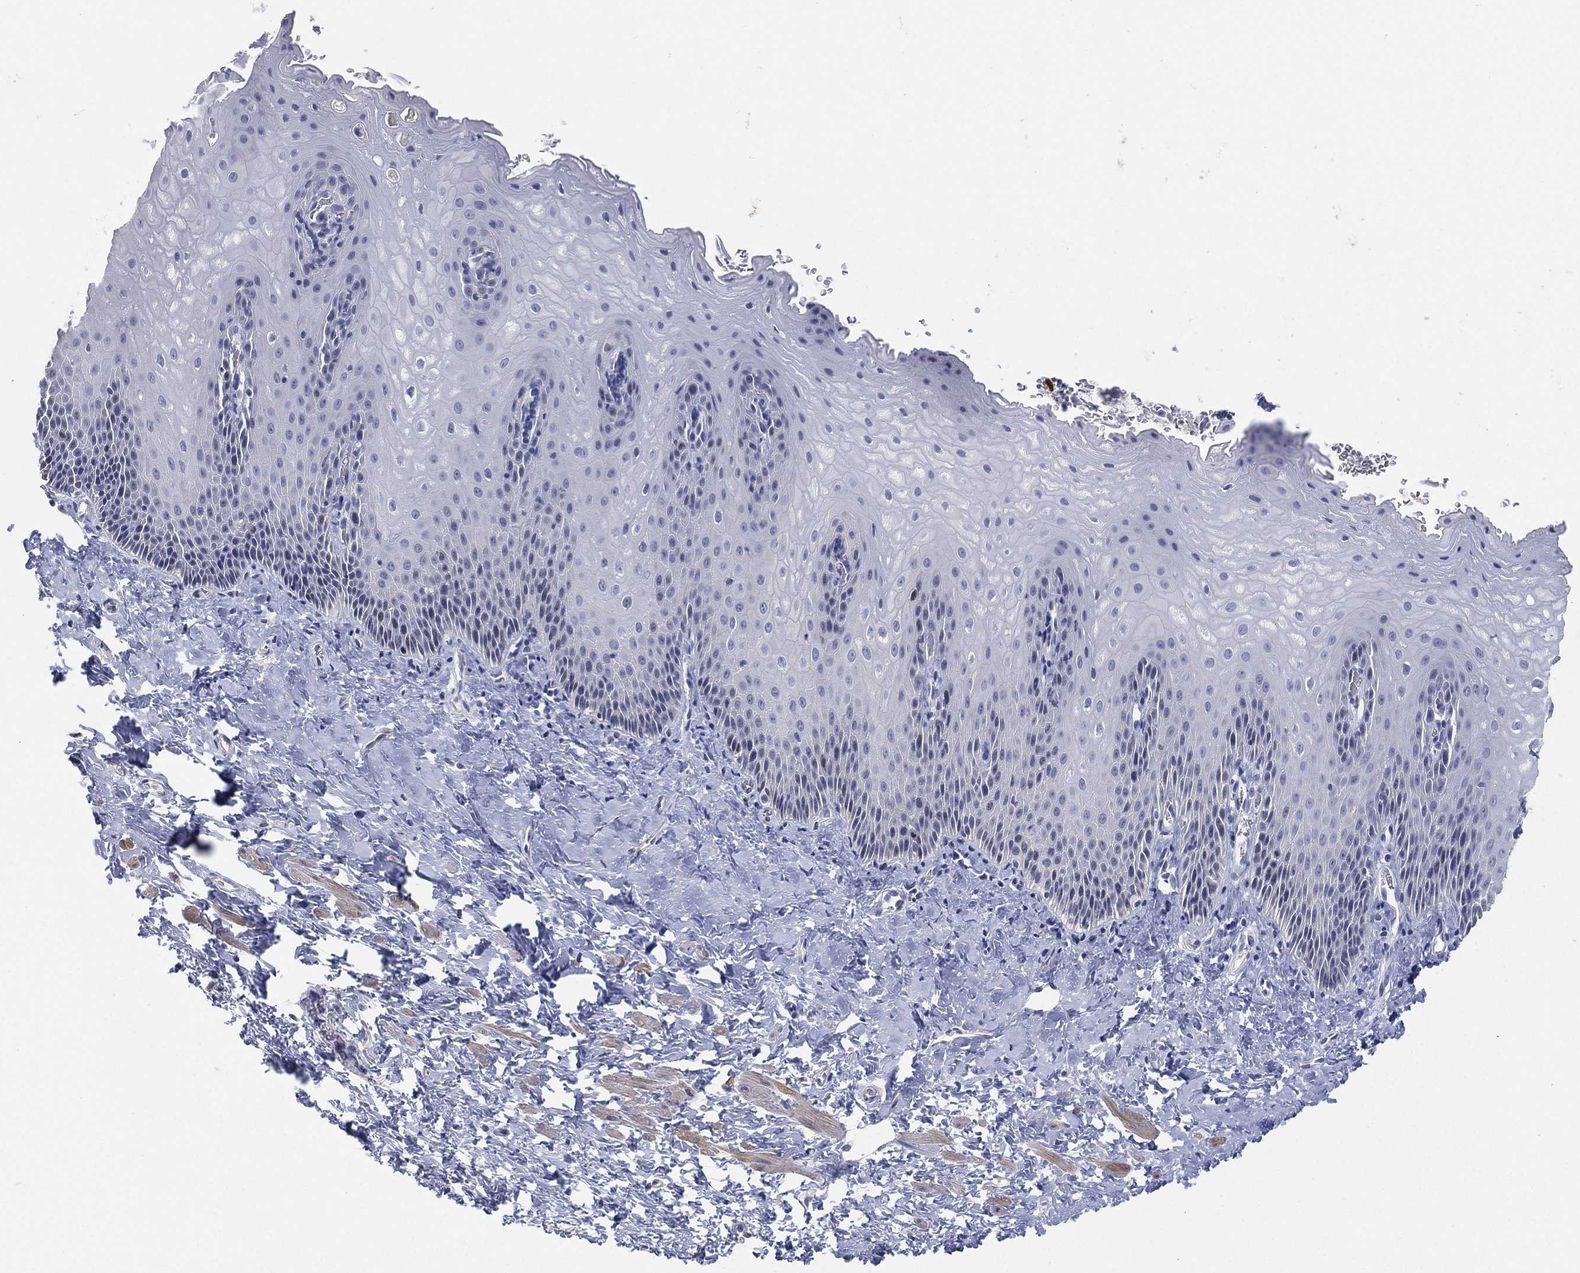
{"staining": {"intensity": "negative", "quantity": "none", "location": "none"}, "tissue": "esophagus", "cell_type": "Squamous epithelial cells", "image_type": "normal", "snomed": [{"axis": "morphology", "description": "Normal tissue, NOS"}, {"axis": "topography", "description": "Esophagus"}], "caption": "High magnification brightfield microscopy of unremarkable esophagus stained with DAB (brown) and counterstained with hematoxylin (blue): squamous epithelial cells show no significant staining.", "gene": "FAM187B", "patient": {"sex": "male", "age": 64}}